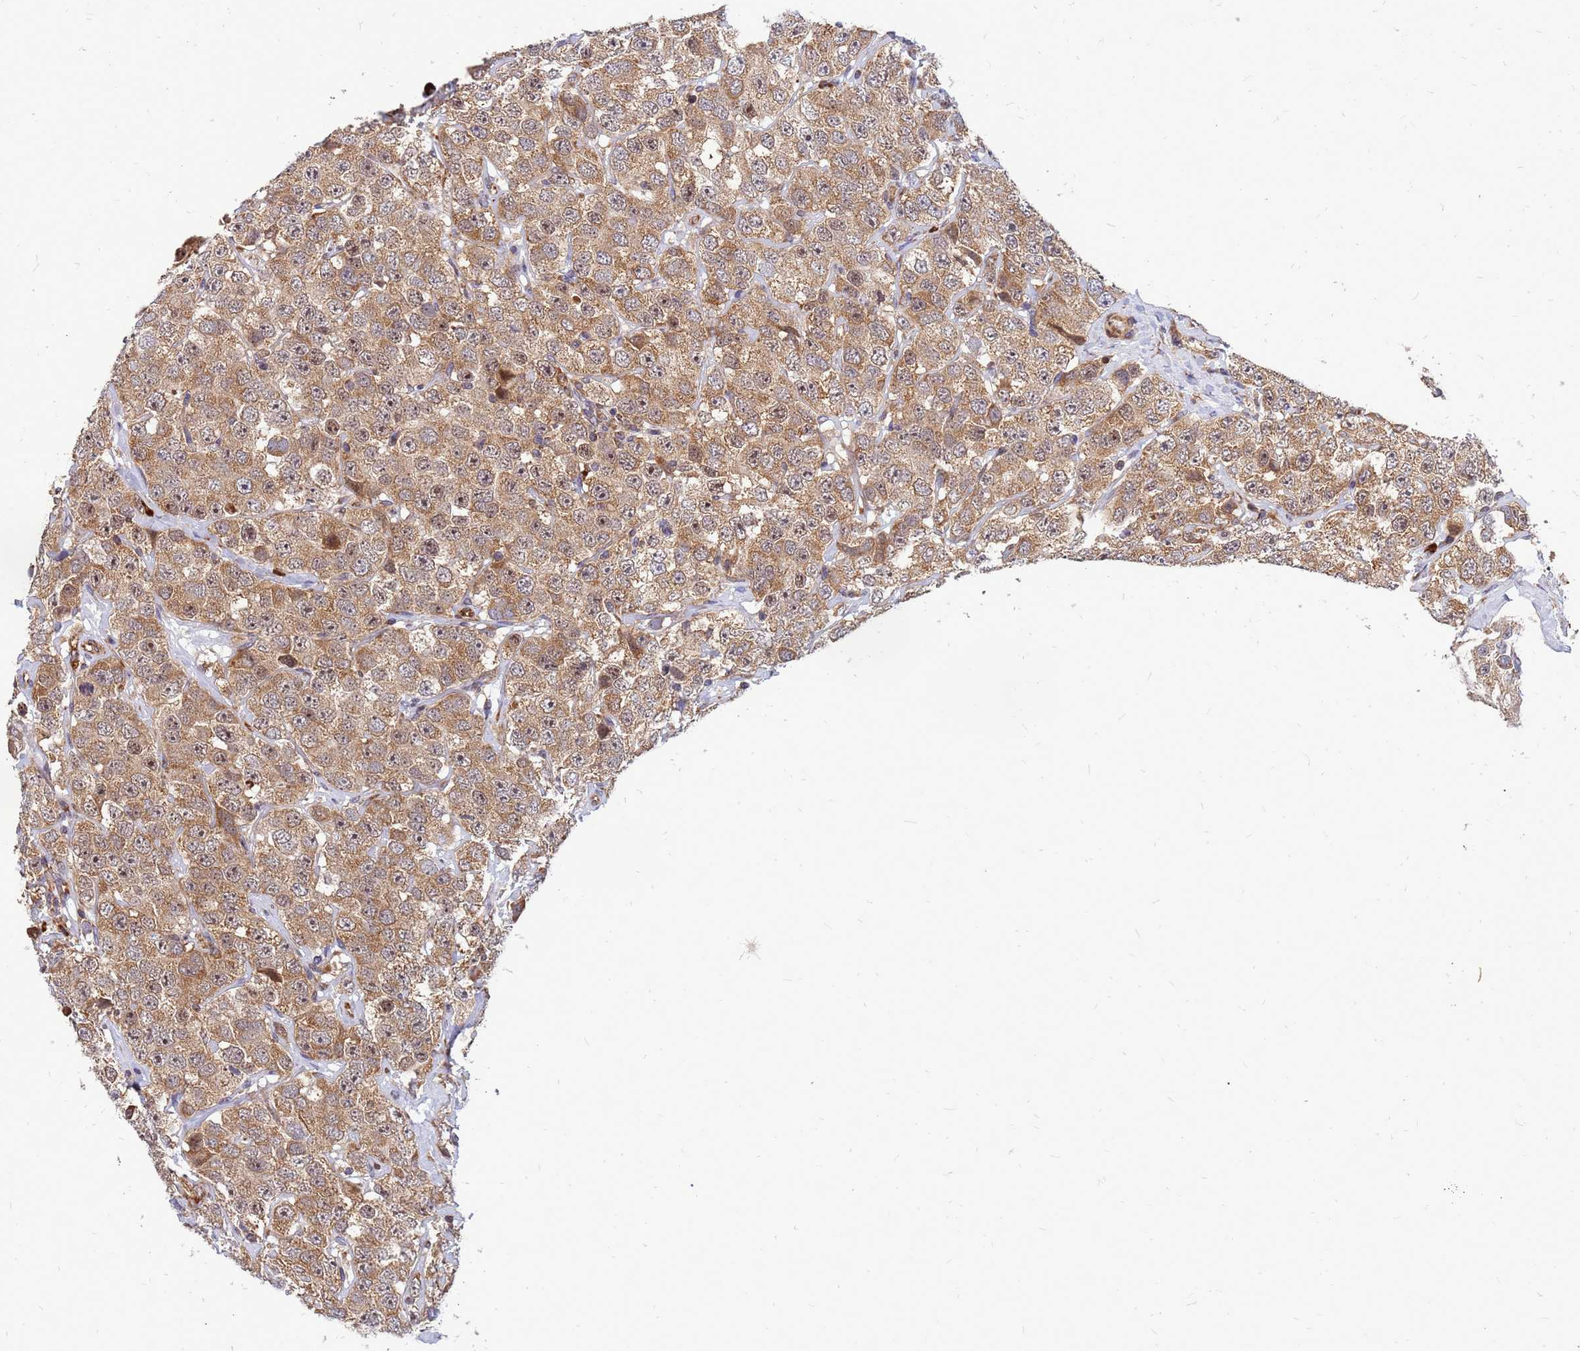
{"staining": {"intensity": "moderate", "quantity": ">75%", "location": "cytoplasmic/membranous"}, "tissue": "testis cancer", "cell_type": "Tumor cells", "image_type": "cancer", "snomed": [{"axis": "morphology", "description": "Seminoma, NOS"}, {"axis": "topography", "description": "Testis"}], "caption": "This micrograph demonstrates immunohistochemistry (IHC) staining of human testis cancer (seminoma), with medium moderate cytoplasmic/membranous staining in about >75% of tumor cells.", "gene": "RPL8", "patient": {"sex": "male", "age": 28}}